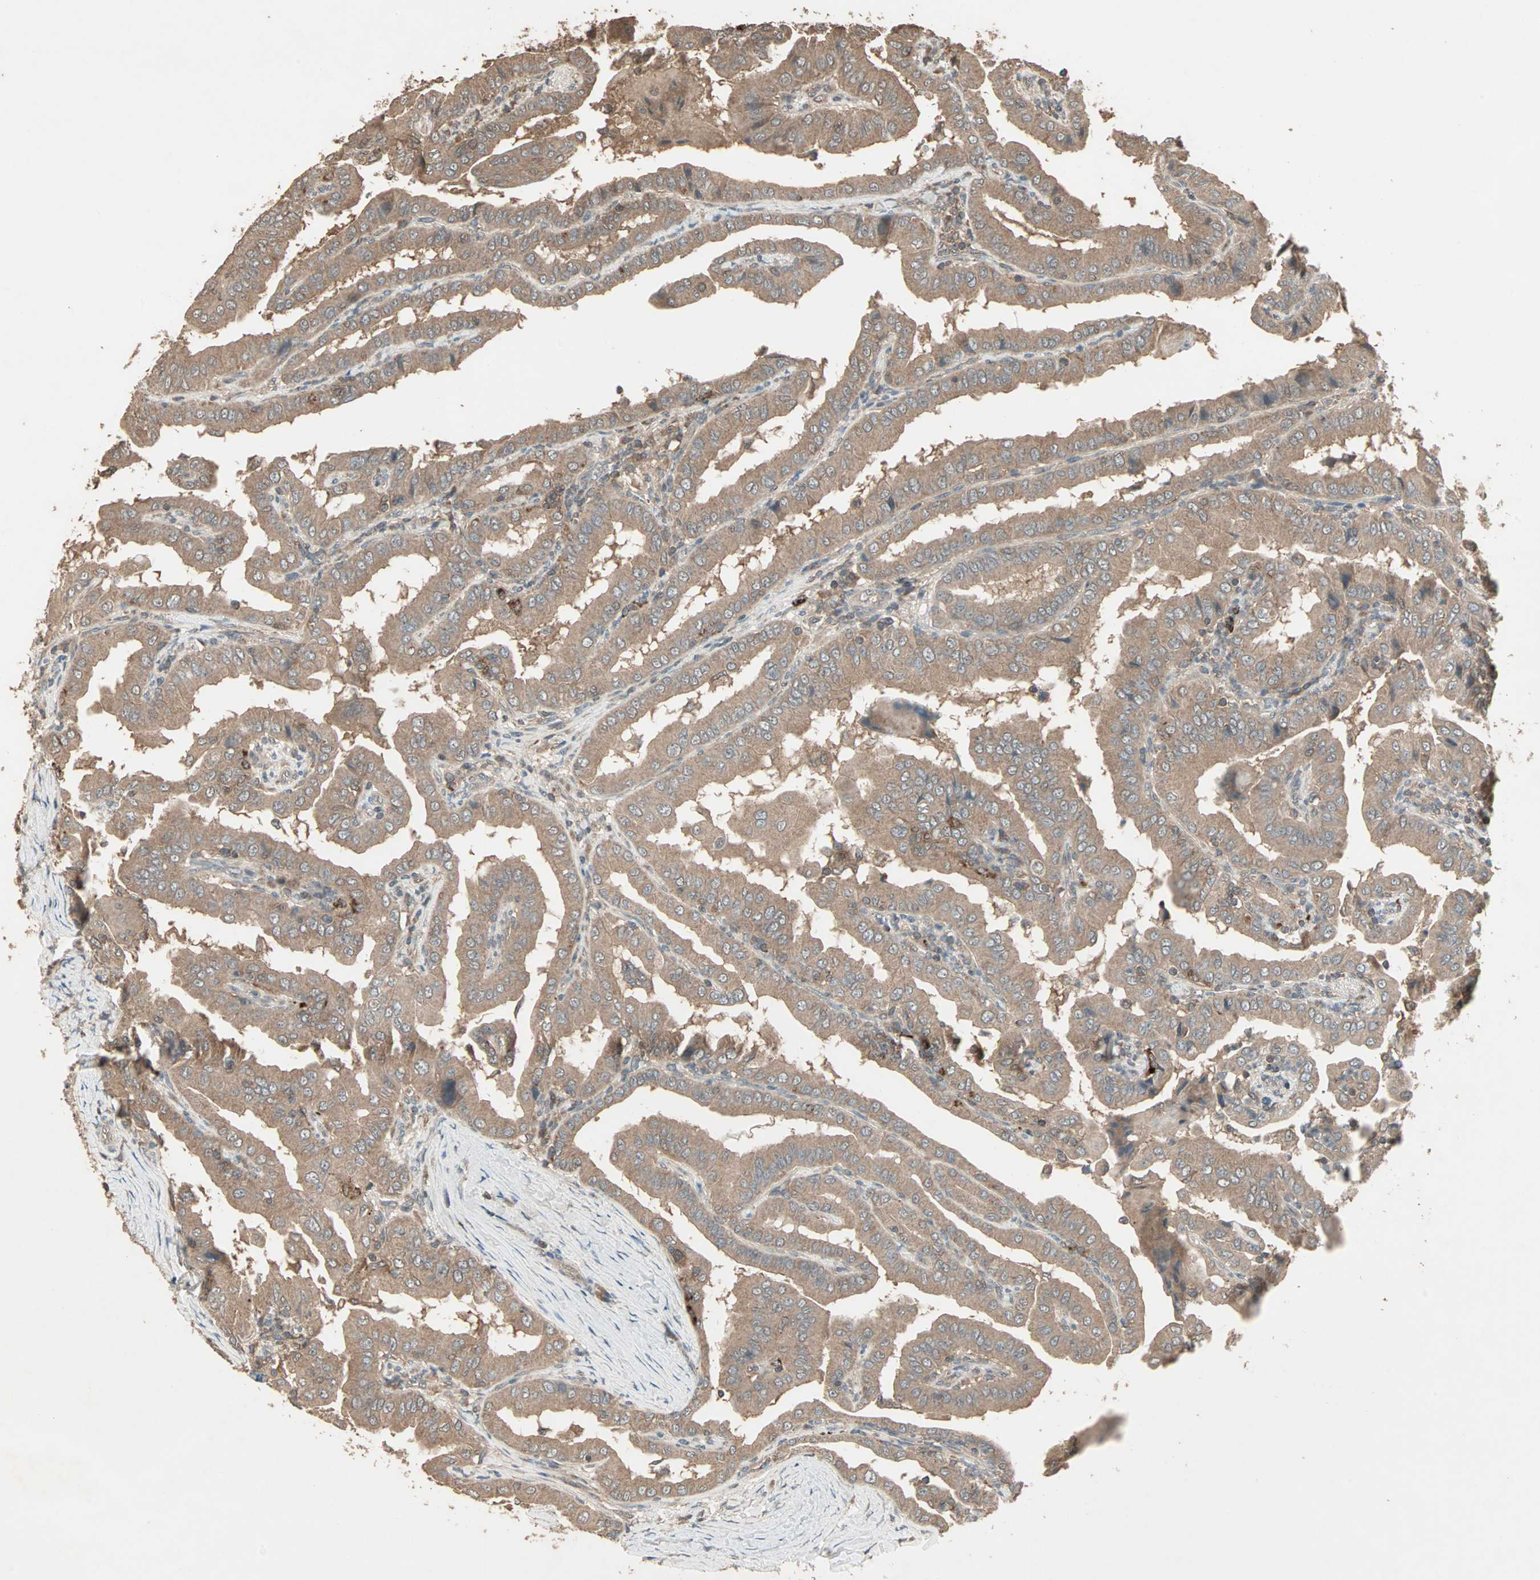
{"staining": {"intensity": "moderate", "quantity": ">75%", "location": "cytoplasmic/membranous"}, "tissue": "thyroid cancer", "cell_type": "Tumor cells", "image_type": "cancer", "snomed": [{"axis": "morphology", "description": "Papillary adenocarcinoma, NOS"}, {"axis": "topography", "description": "Thyroid gland"}], "caption": "This is a photomicrograph of immunohistochemistry staining of thyroid papillary adenocarcinoma, which shows moderate staining in the cytoplasmic/membranous of tumor cells.", "gene": "UBAC1", "patient": {"sex": "male", "age": 33}}